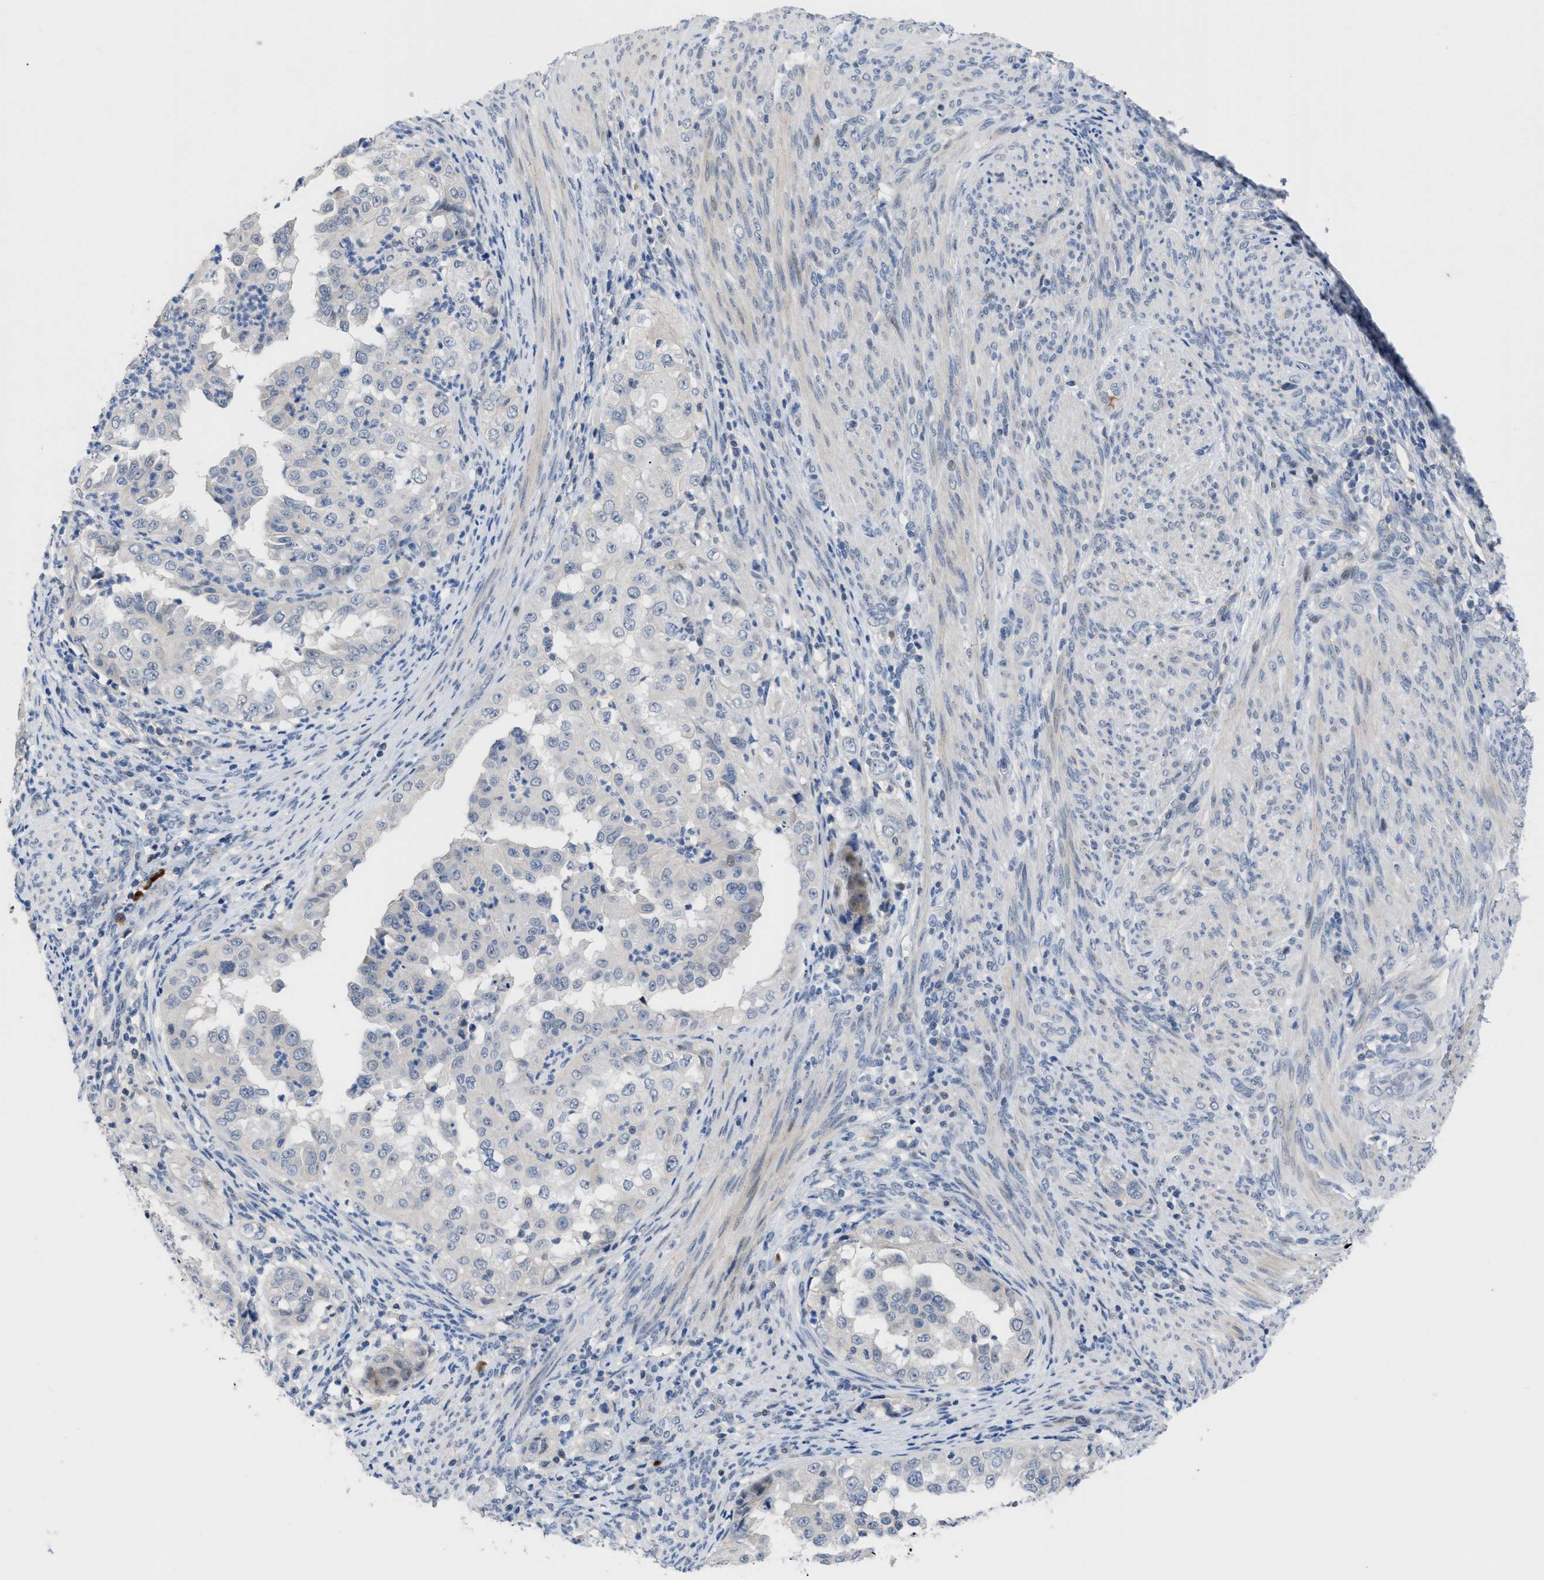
{"staining": {"intensity": "negative", "quantity": "none", "location": "none"}, "tissue": "endometrial cancer", "cell_type": "Tumor cells", "image_type": "cancer", "snomed": [{"axis": "morphology", "description": "Adenocarcinoma, NOS"}, {"axis": "topography", "description": "Endometrium"}], "caption": "This is an immunohistochemistry (IHC) histopathology image of endometrial cancer. There is no staining in tumor cells.", "gene": "OR9K2", "patient": {"sex": "female", "age": 85}}